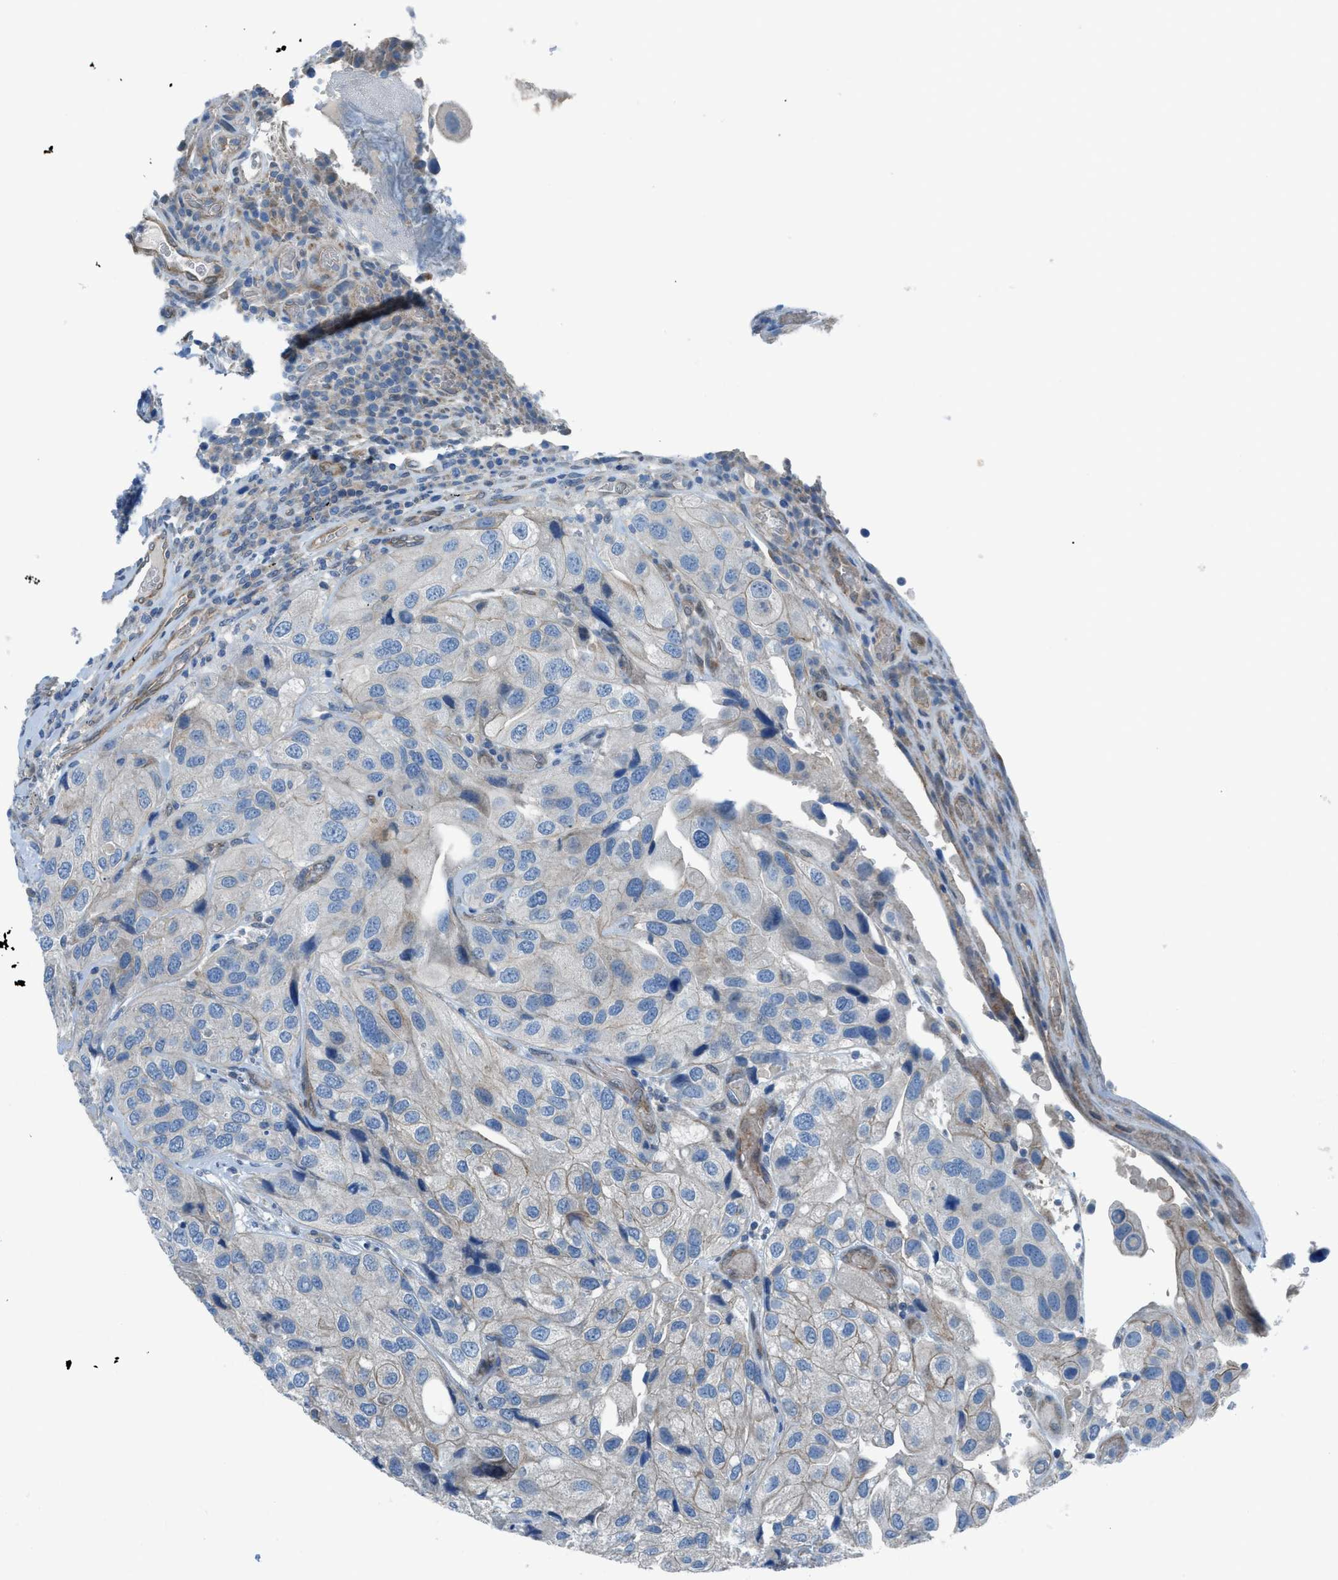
{"staining": {"intensity": "negative", "quantity": "none", "location": "none"}, "tissue": "urothelial cancer", "cell_type": "Tumor cells", "image_type": "cancer", "snomed": [{"axis": "morphology", "description": "Urothelial carcinoma, High grade"}, {"axis": "topography", "description": "Urinary bladder"}], "caption": "A high-resolution photomicrograph shows immunohistochemistry (IHC) staining of high-grade urothelial carcinoma, which displays no significant expression in tumor cells.", "gene": "PRKN", "patient": {"sex": "female", "age": 64}}